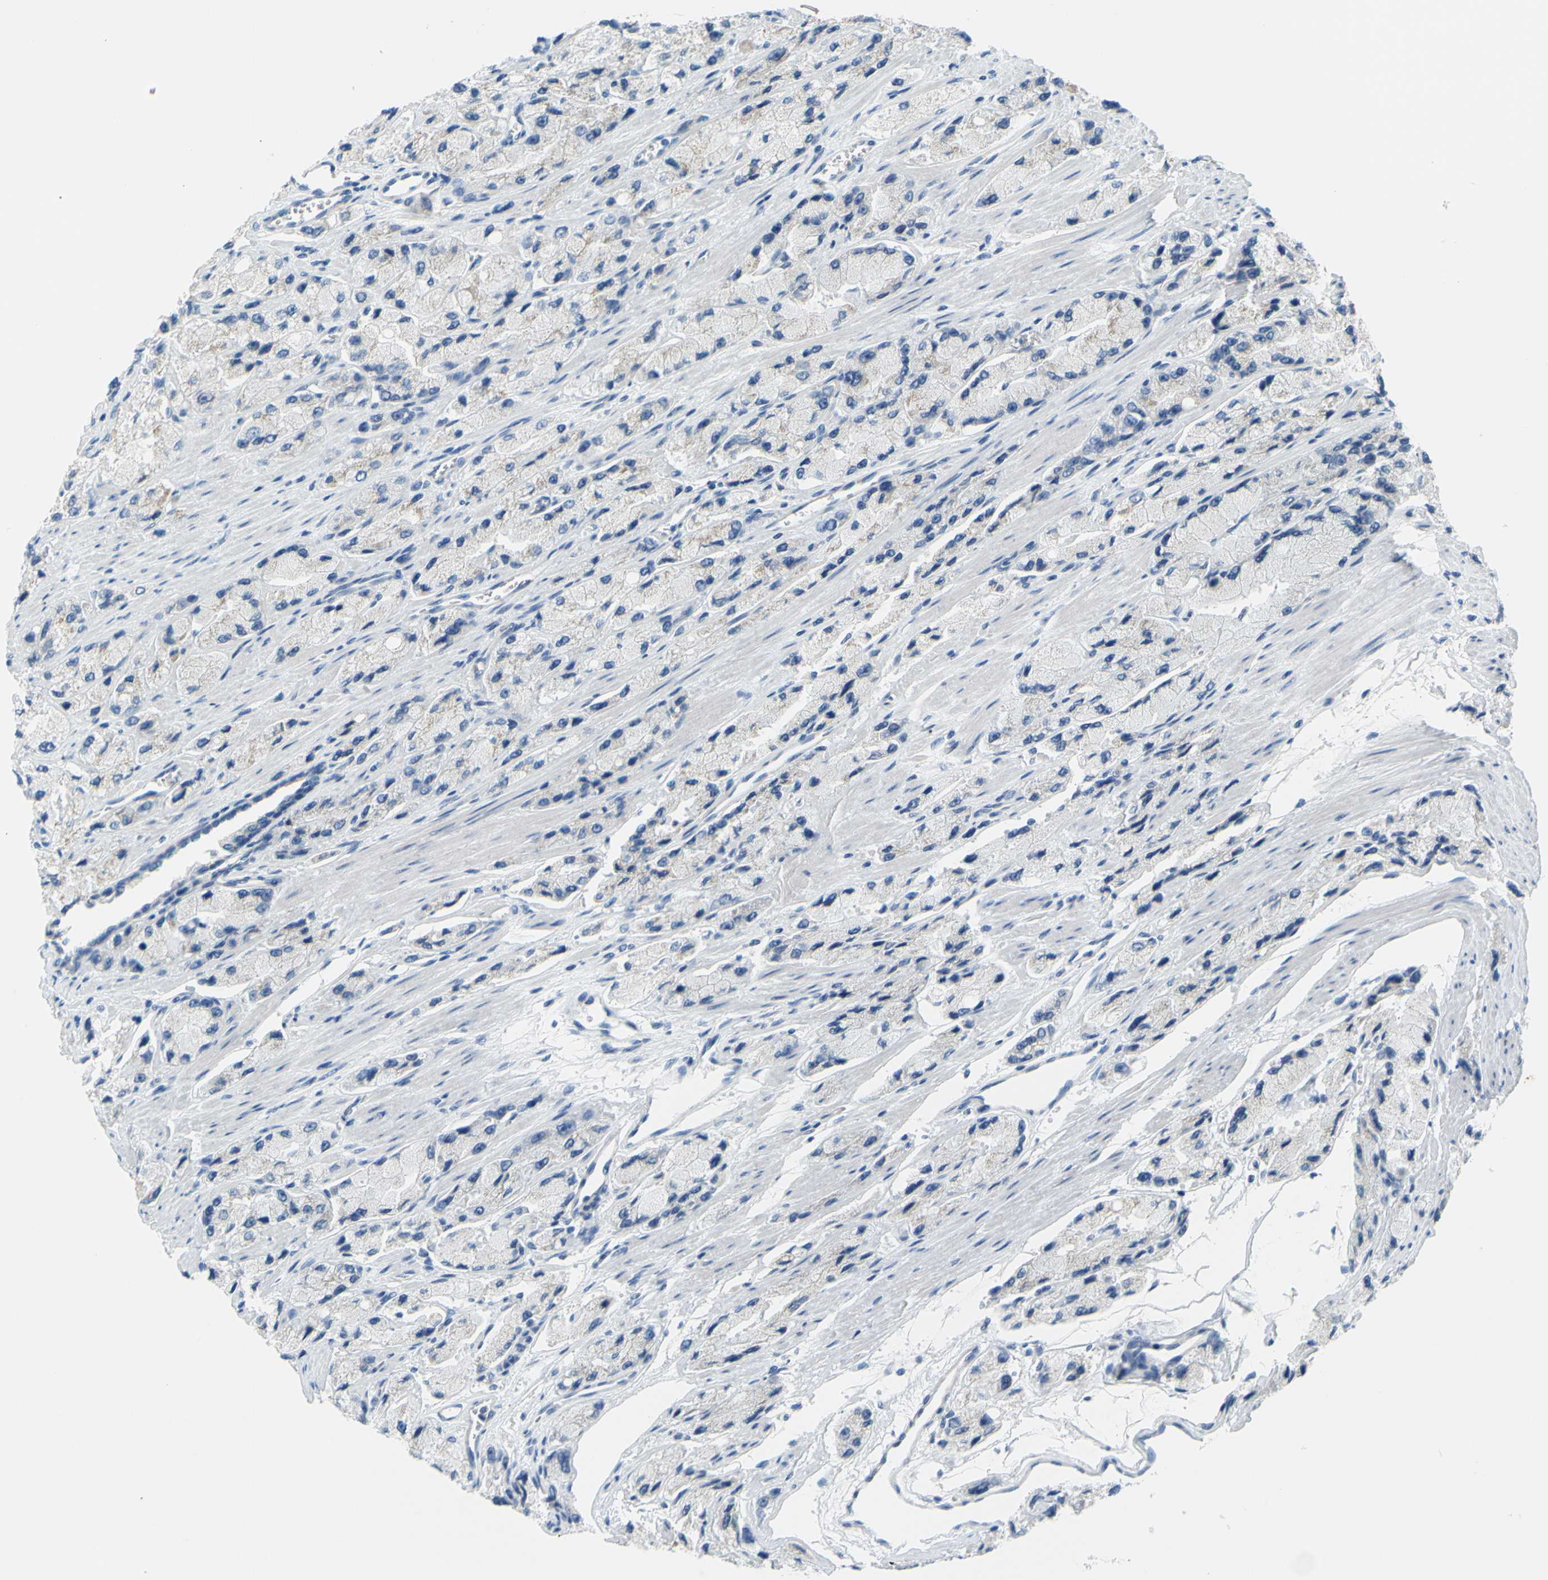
{"staining": {"intensity": "negative", "quantity": "none", "location": "none"}, "tissue": "prostate cancer", "cell_type": "Tumor cells", "image_type": "cancer", "snomed": [{"axis": "morphology", "description": "Adenocarcinoma, High grade"}, {"axis": "topography", "description": "Prostate"}], "caption": "This is an immunohistochemistry (IHC) photomicrograph of prostate cancer (high-grade adenocarcinoma). There is no positivity in tumor cells.", "gene": "DCT", "patient": {"sex": "male", "age": 58}}